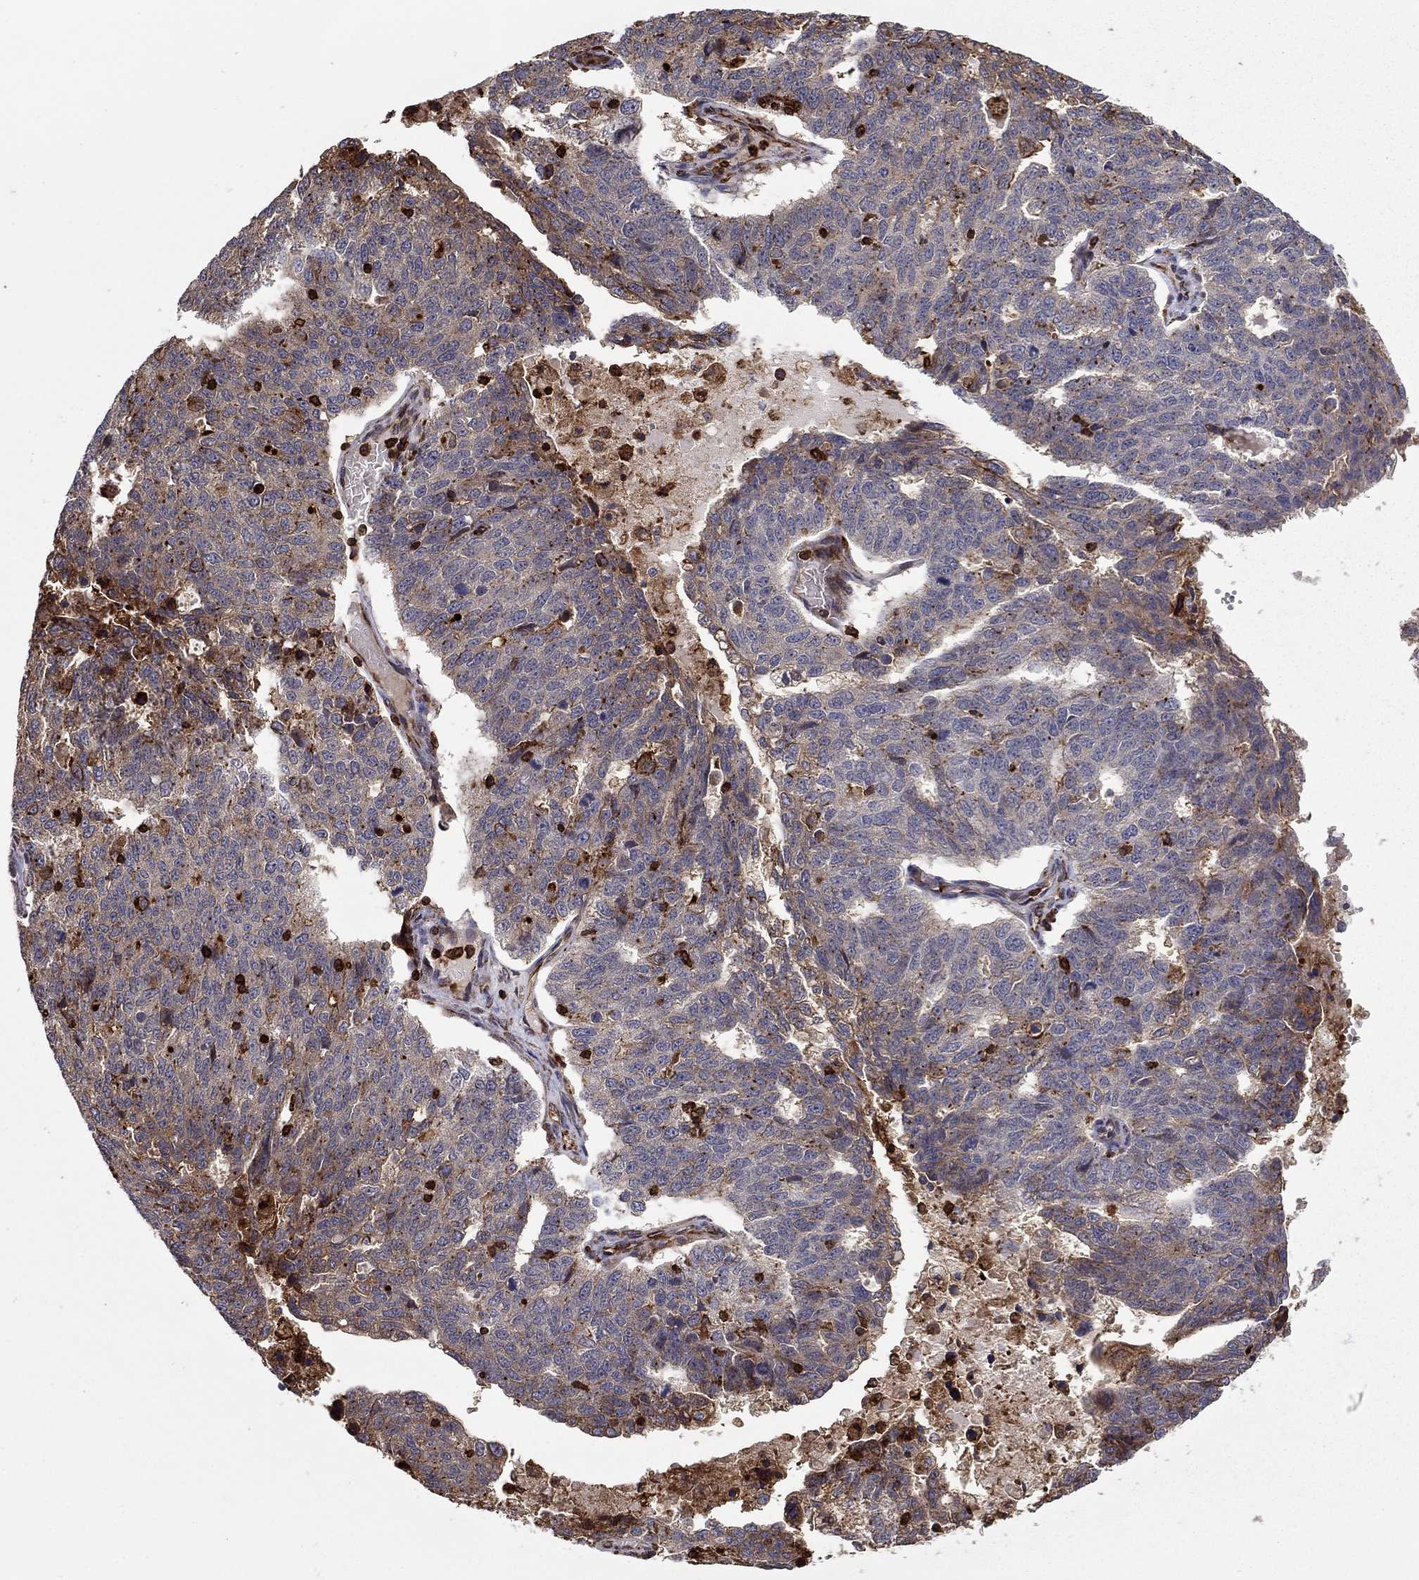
{"staining": {"intensity": "weak", "quantity": "25%-75%", "location": "cytoplasmic/membranous"}, "tissue": "ovarian cancer", "cell_type": "Tumor cells", "image_type": "cancer", "snomed": [{"axis": "morphology", "description": "Cystadenocarcinoma, serous, NOS"}, {"axis": "topography", "description": "Ovary"}], "caption": "Immunohistochemical staining of ovarian cancer demonstrates weak cytoplasmic/membranous protein staining in approximately 25%-75% of tumor cells.", "gene": "ADM", "patient": {"sex": "female", "age": 71}}